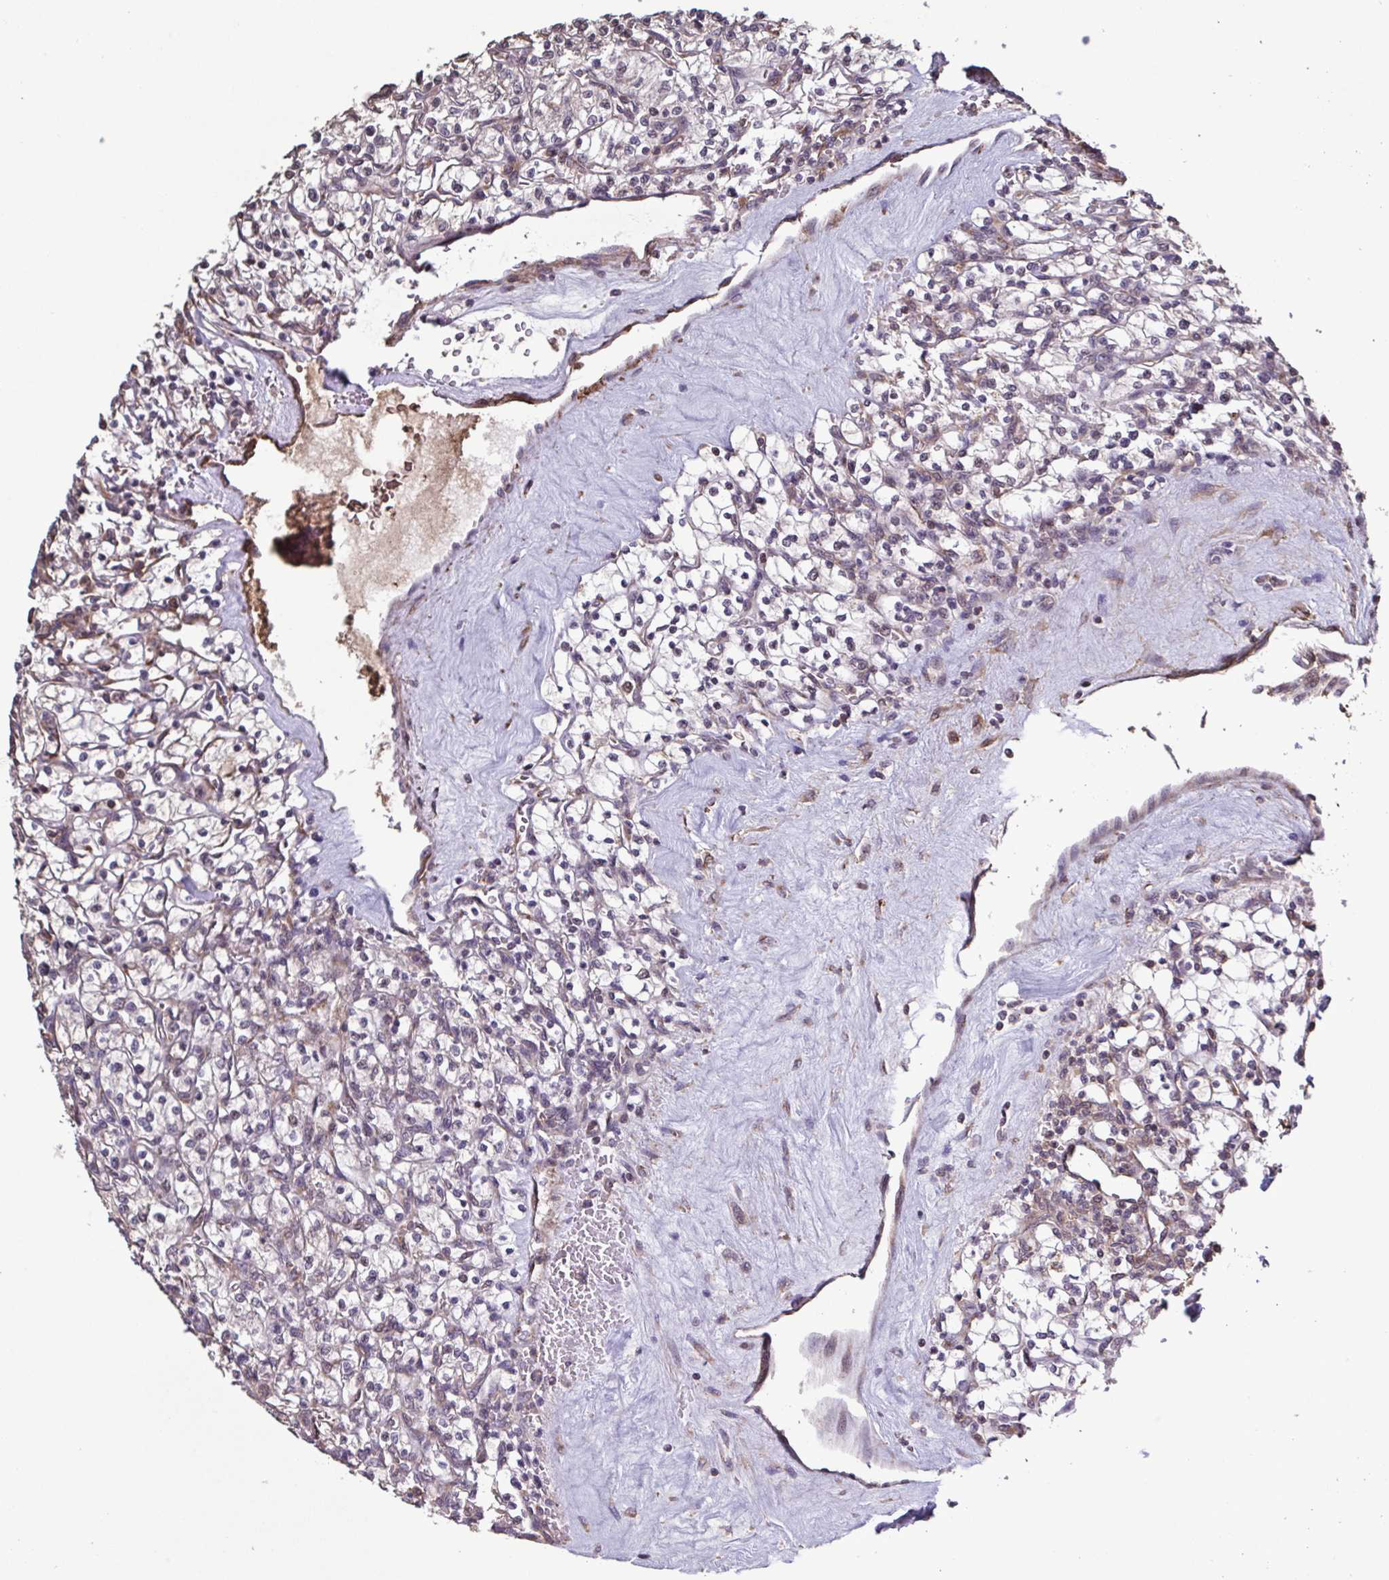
{"staining": {"intensity": "negative", "quantity": "none", "location": "none"}, "tissue": "renal cancer", "cell_type": "Tumor cells", "image_type": "cancer", "snomed": [{"axis": "morphology", "description": "Adenocarcinoma, NOS"}, {"axis": "topography", "description": "Kidney"}], "caption": "Tumor cells show no significant expression in renal cancer (adenocarcinoma).", "gene": "ZNF200", "patient": {"sex": "female", "age": 64}}